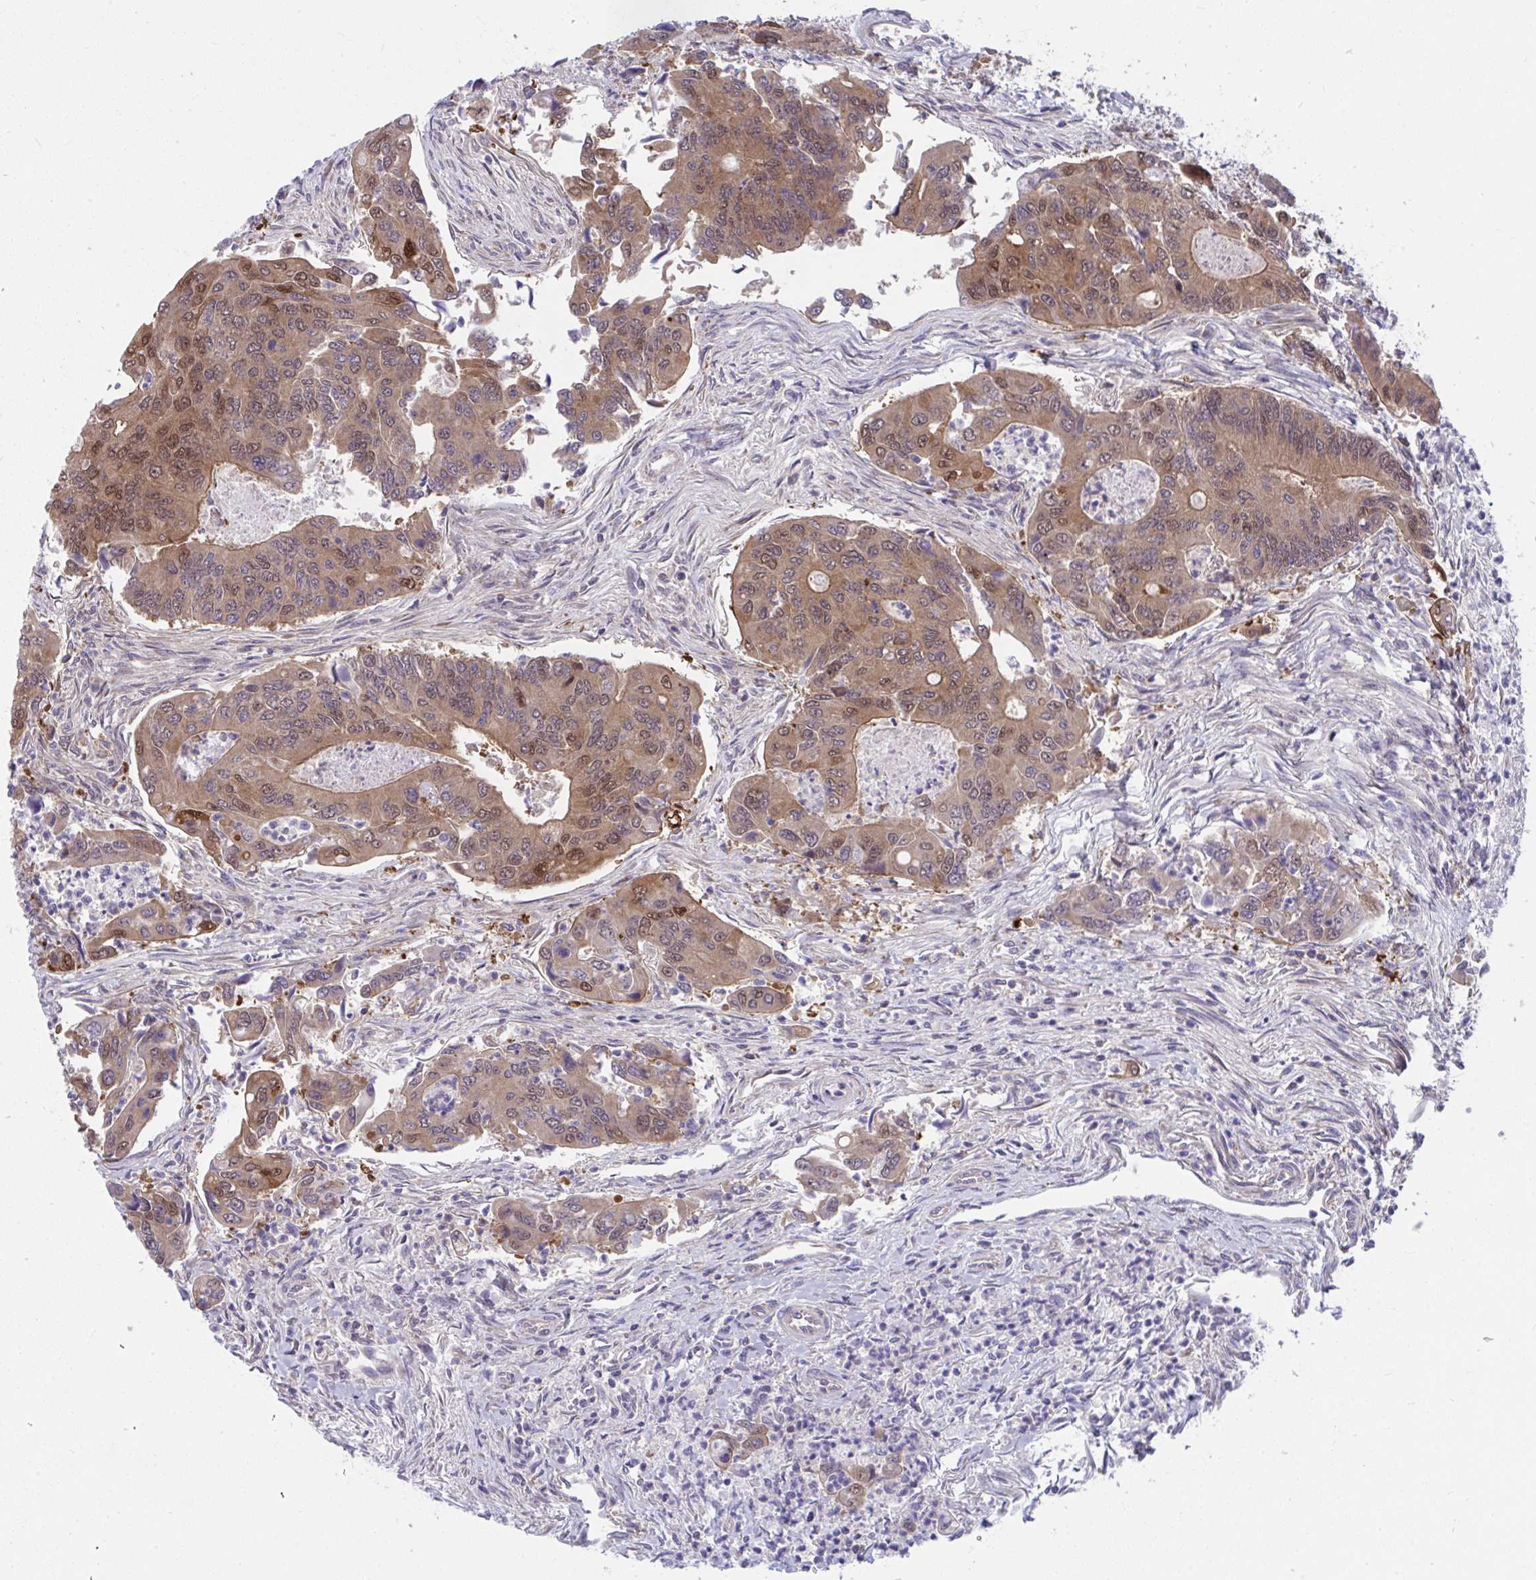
{"staining": {"intensity": "moderate", "quantity": ">75%", "location": "cytoplasmic/membranous,nuclear"}, "tissue": "colorectal cancer", "cell_type": "Tumor cells", "image_type": "cancer", "snomed": [{"axis": "morphology", "description": "Adenocarcinoma, NOS"}, {"axis": "topography", "description": "Colon"}], "caption": "High-power microscopy captured an immunohistochemistry (IHC) photomicrograph of colorectal cancer (adenocarcinoma), revealing moderate cytoplasmic/membranous and nuclear positivity in approximately >75% of tumor cells. (Stains: DAB (3,3'-diaminobenzidine) in brown, nuclei in blue, Microscopy: brightfield microscopy at high magnification).", "gene": "PCDHB7", "patient": {"sex": "female", "age": 67}}